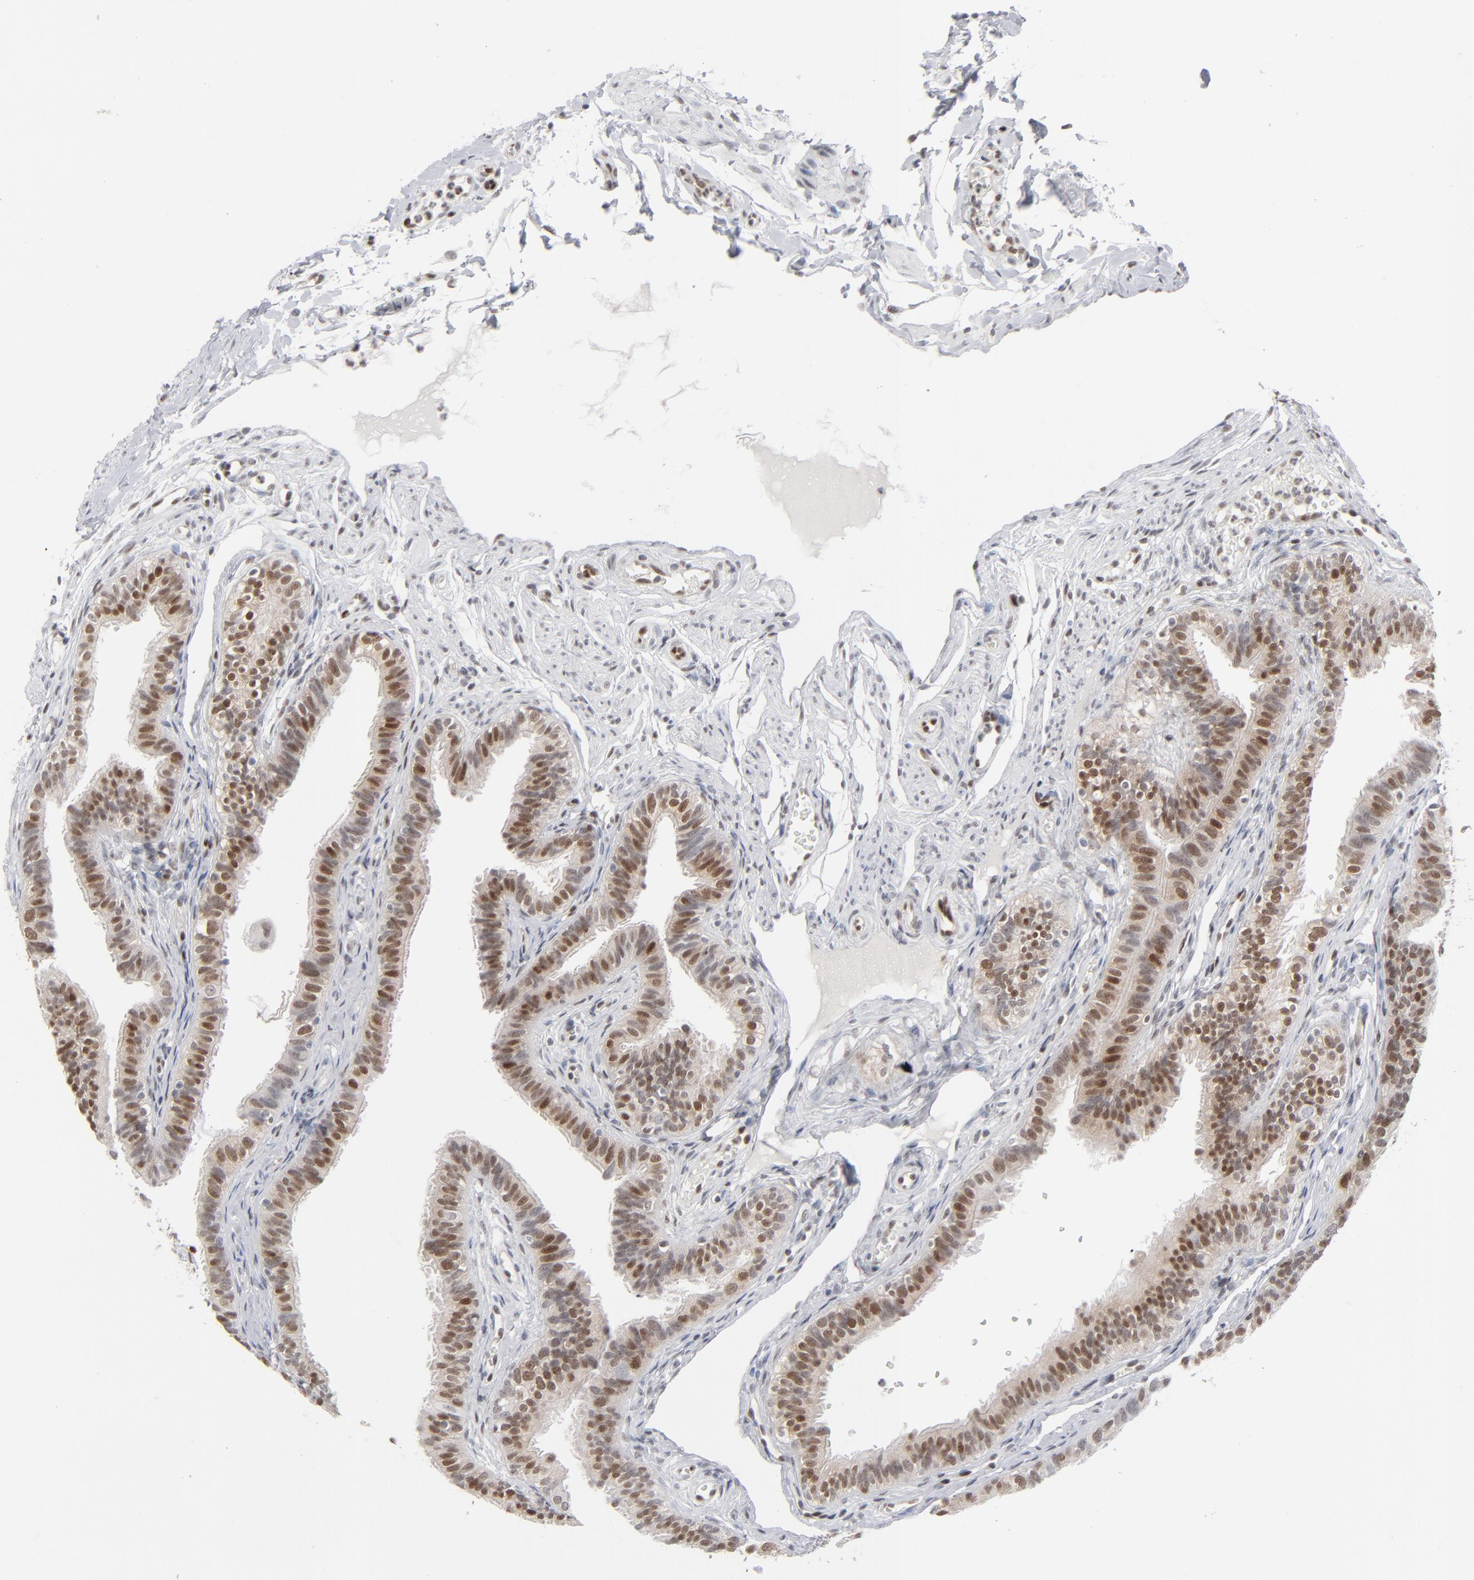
{"staining": {"intensity": "strong", "quantity": ">75%", "location": "nuclear"}, "tissue": "fallopian tube", "cell_type": "Glandular cells", "image_type": "normal", "snomed": [{"axis": "morphology", "description": "Normal tissue, NOS"}, {"axis": "morphology", "description": "Dermoid, NOS"}, {"axis": "topography", "description": "Fallopian tube"}], "caption": "An immunohistochemistry histopathology image of benign tissue is shown. Protein staining in brown labels strong nuclear positivity in fallopian tube within glandular cells. Using DAB (brown) and hematoxylin (blue) stains, captured at high magnification using brightfield microscopy.", "gene": "IRF9", "patient": {"sex": "female", "age": 33}}